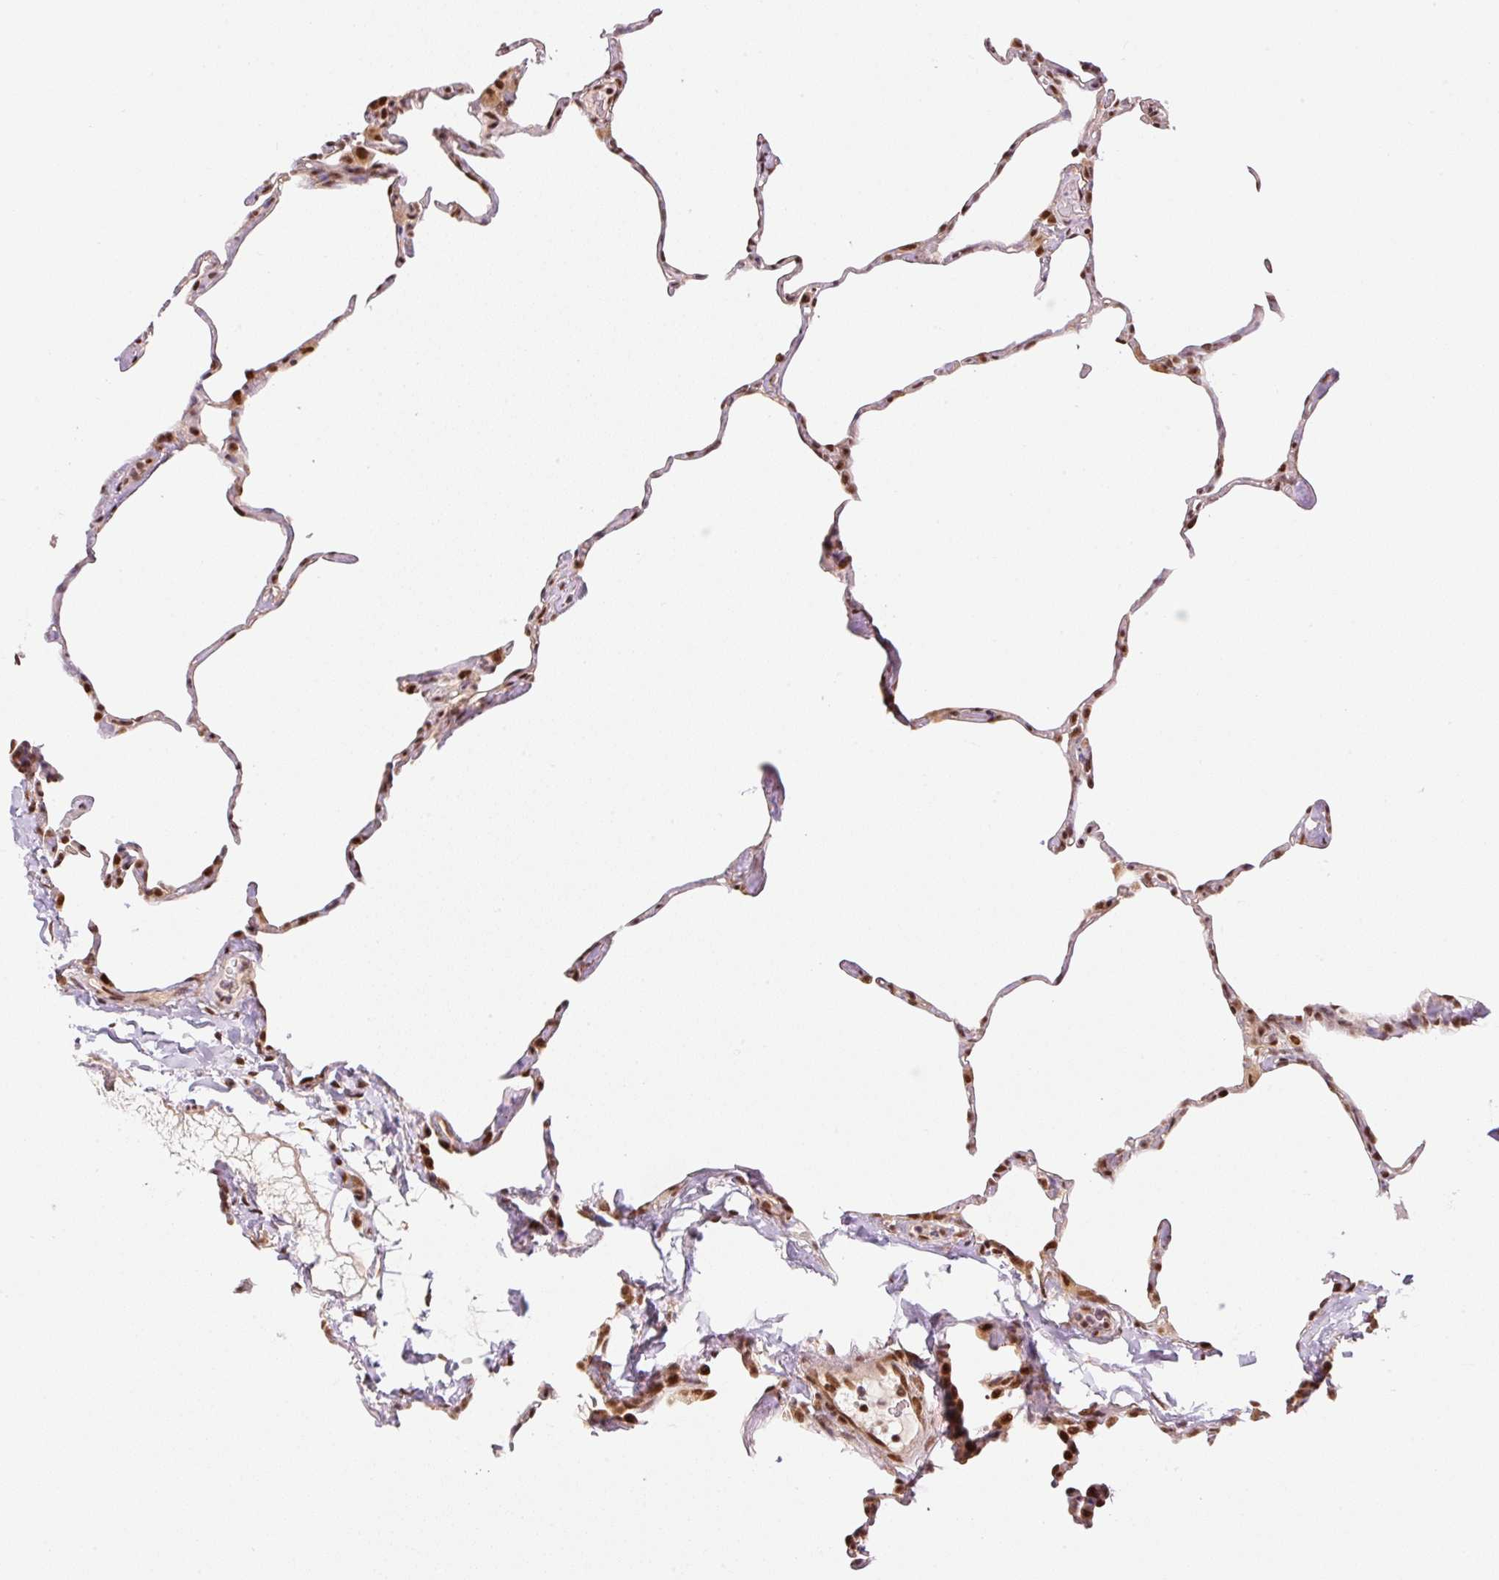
{"staining": {"intensity": "moderate", "quantity": ">75%", "location": "nuclear"}, "tissue": "lung", "cell_type": "Alveolar cells", "image_type": "normal", "snomed": [{"axis": "morphology", "description": "Normal tissue, NOS"}, {"axis": "topography", "description": "Lung"}], "caption": "Immunohistochemical staining of benign lung shows medium levels of moderate nuclear expression in approximately >75% of alveolar cells. Ihc stains the protein of interest in brown and the nuclei are stained blue.", "gene": "INTS8", "patient": {"sex": "male", "age": 65}}